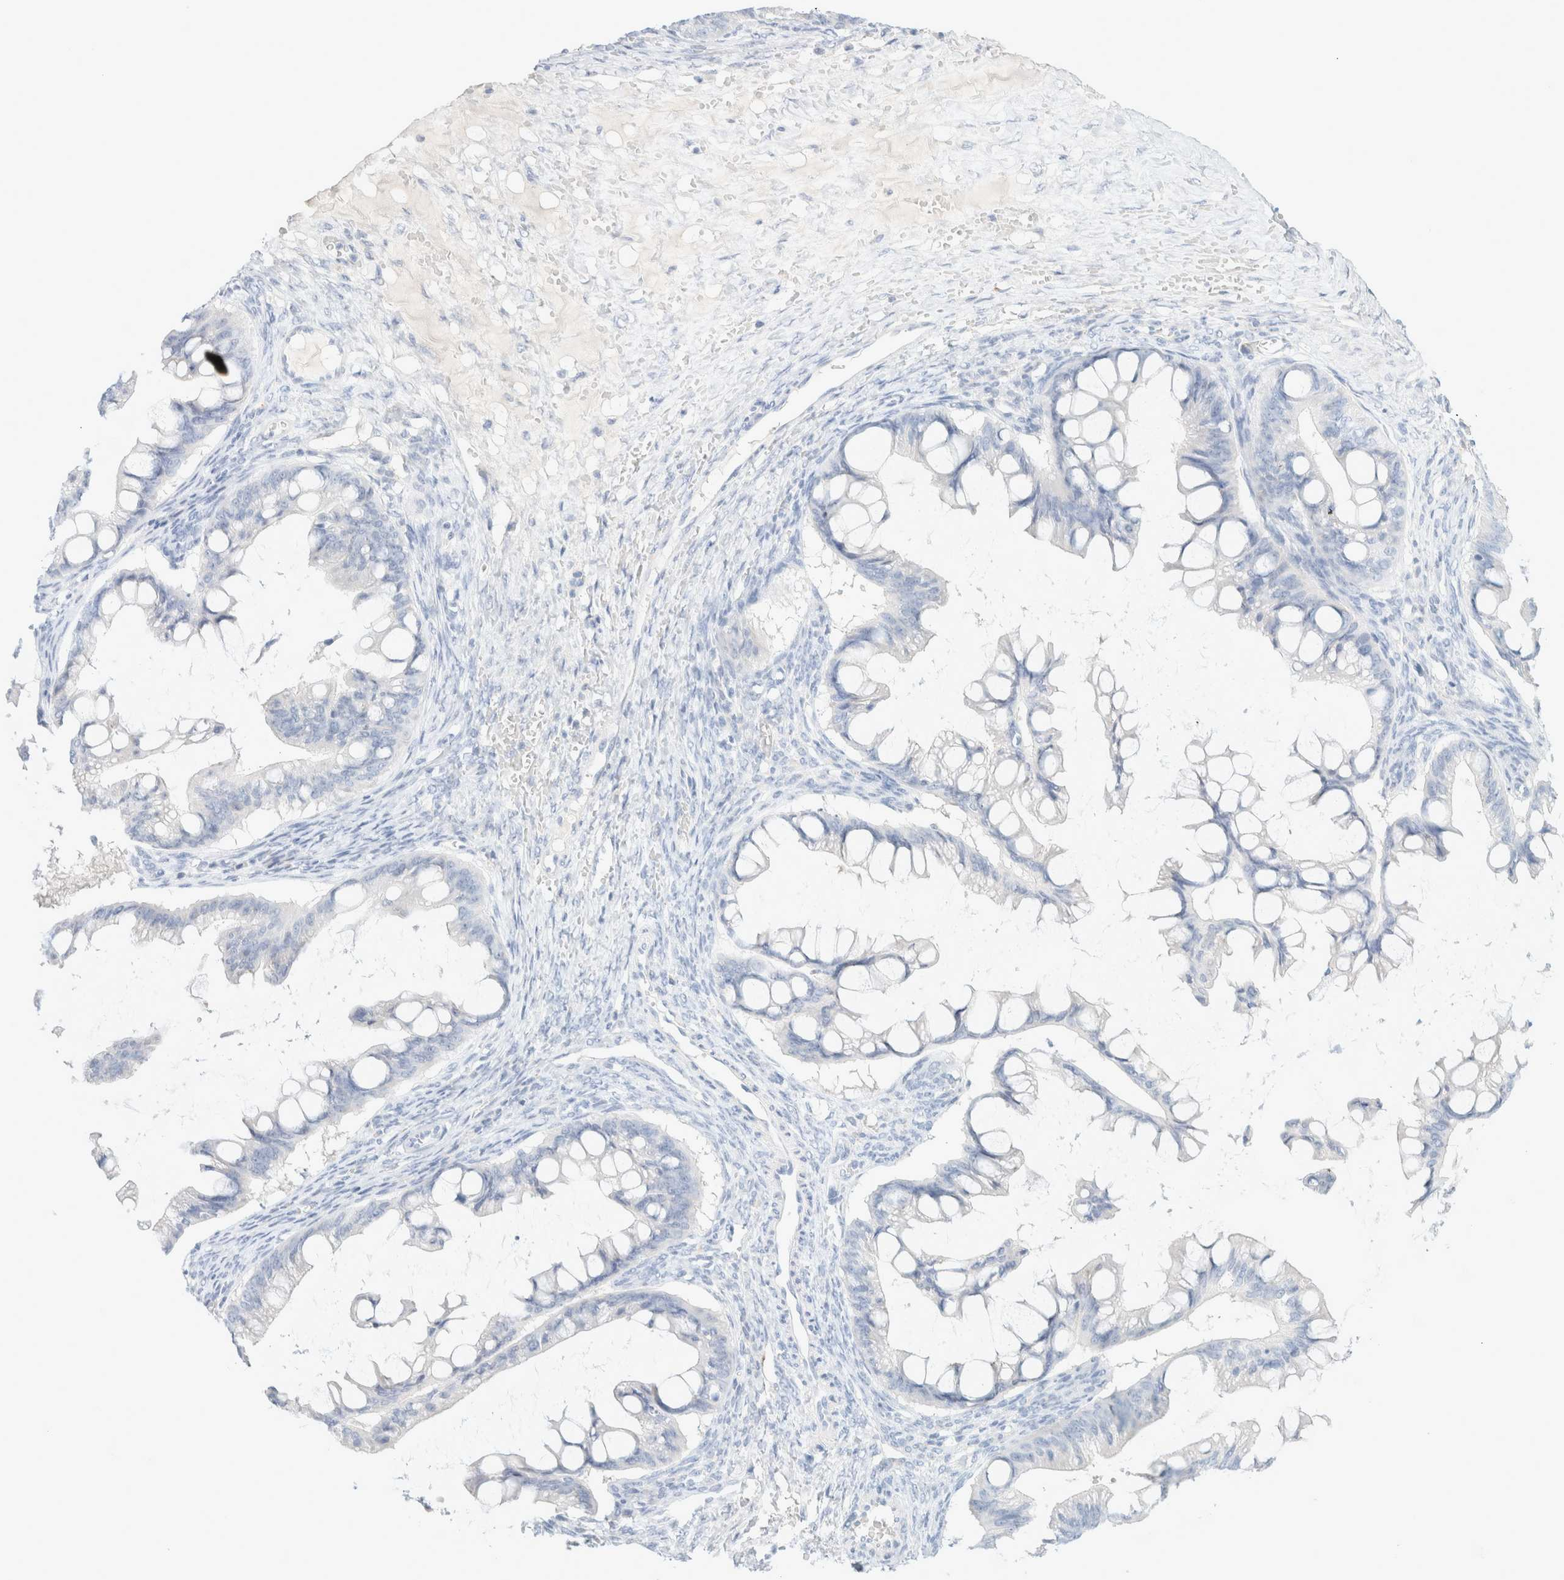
{"staining": {"intensity": "negative", "quantity": "none", "location": "none"}, "tissue": "ovarian cancer", "cell_type": "Tumor cells", "image_type": "cancer", "snomed": [{"axis": "morphology", "description": "Cystadenocarcinoma, mucinous, NOS"}, {"axis": "topography", "description": "Ovary"}], "caption": "This is an immunohistochemistry (IHC) photomicrograph of ovarian cancer. There is no expression in tumor cells.", "gene": "CPQ", "patient": {"sex": "female", "age": 73}}